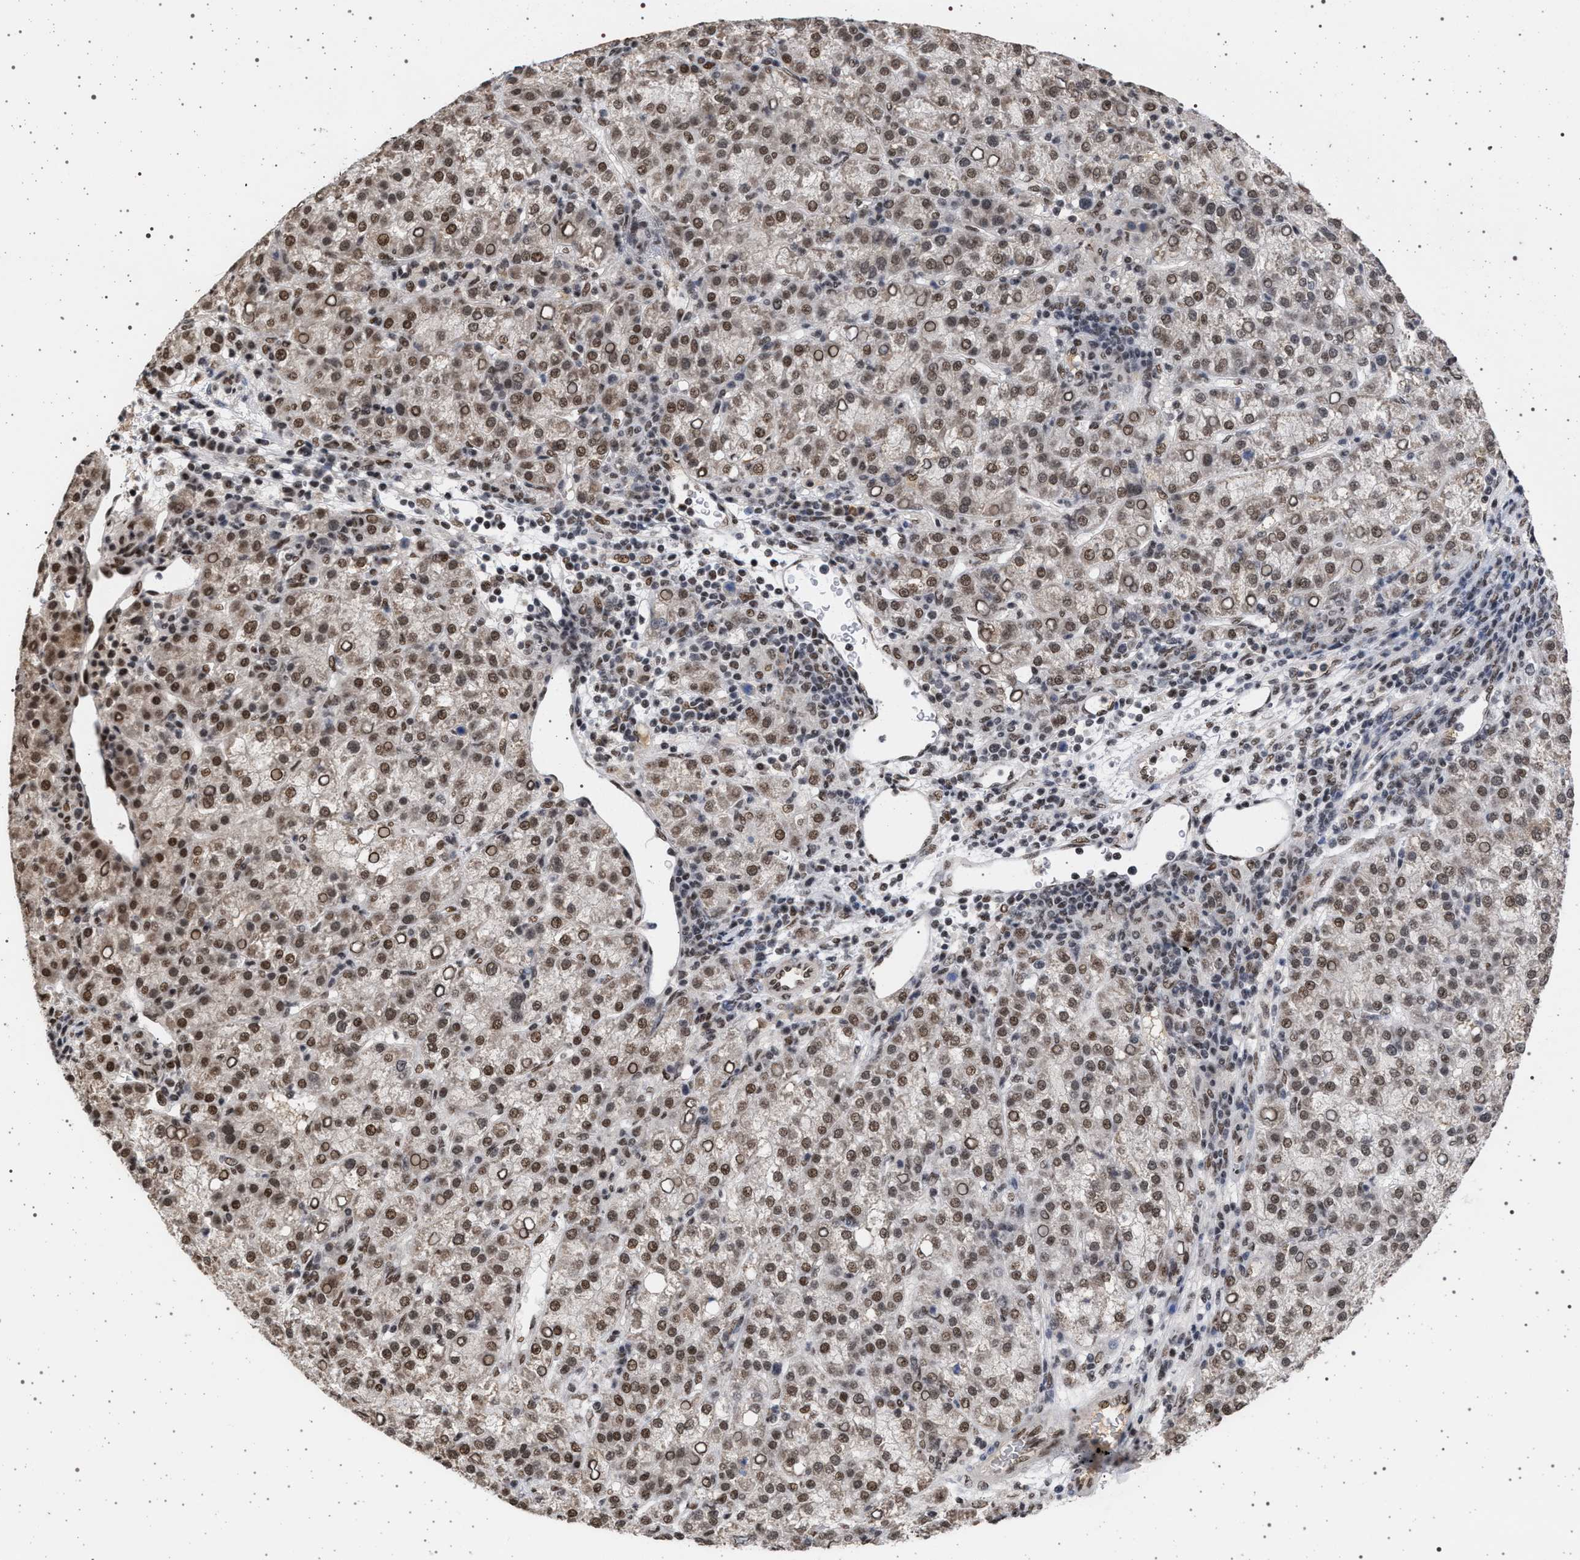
{"staining": {"intensity": "moderate", "quantity": ">75%", "location": "nuclear"}, "tissue": "liver cancer", "cell_type": "Tumor cells", "image_type": "cancer", "snomed": [{"axis": "morphology", "description": "Carcinoma, Hepatocellular, NOS"}, {"axis": "topography", "description": "Liver"}], "caption": "Immunohistochemical staining of liver cancer exhibits medium levels of moderate nuclear positivity in approximately >75% of tumor cells.", "gene": "PHF12", "patient": {"sex": "female", "age": 58}}